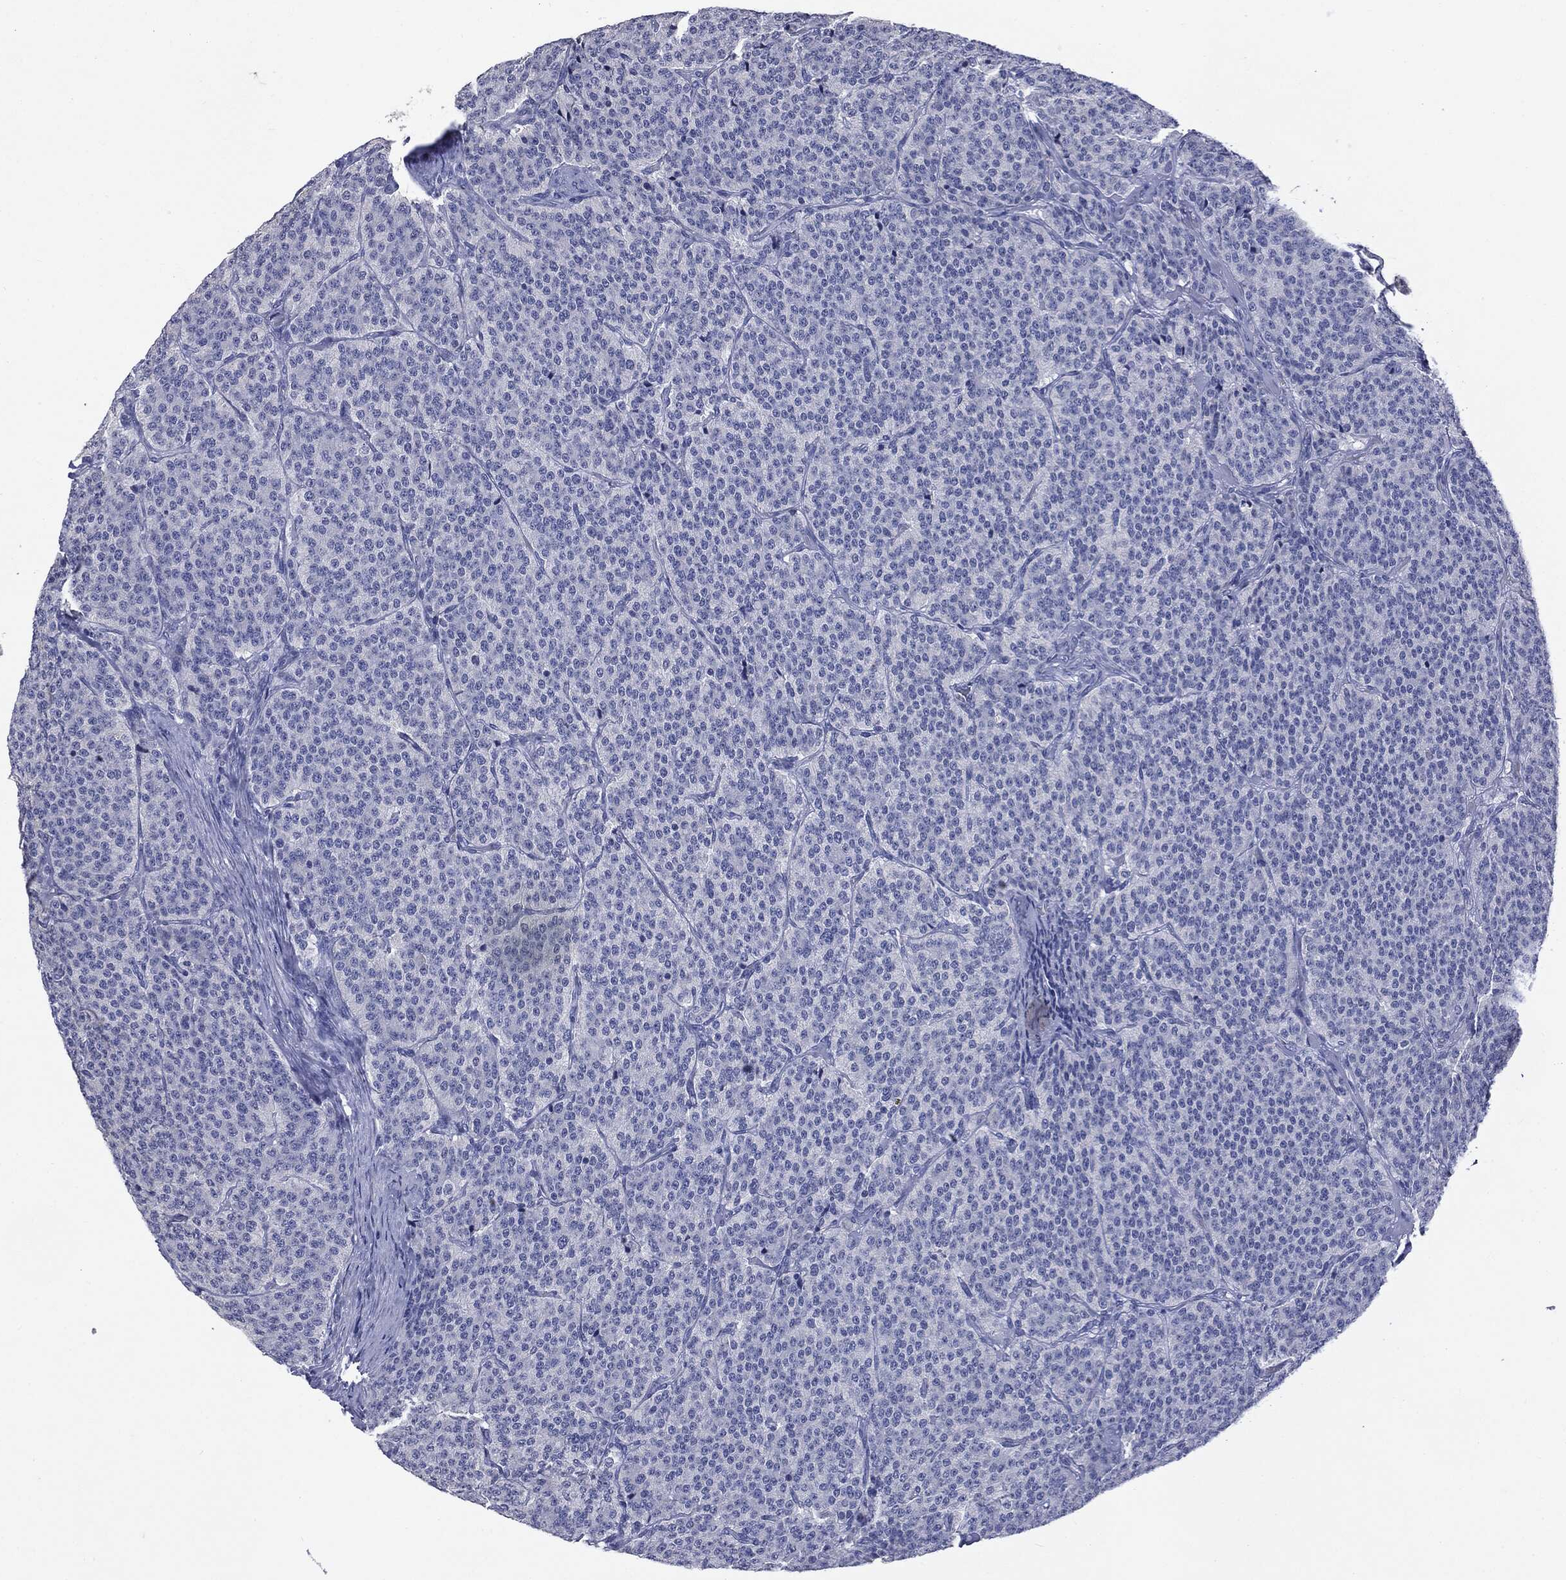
{"staining": {"intensity": "negative", "quantity": "none", "location": "none"}, "tissue": "carcinoid", "cell_type": "Tumor cells", "image_type": "cancer", "snomed": [{"axis": "morphology", "description": "Carcinoid, malignant, NOS"}, {"axis": "topography", "description": "Small intestine"}], "caption": "Immunohistochemical staining of carcinoid exhibits no significant staining in tumor cells. (DAB (3,3'-diaminobenzidine) immunohistochemistry (IHC) with hematoxylin counter stain).", "gene": "TSHB", "patient": {"sex": "female", "age": 58}}